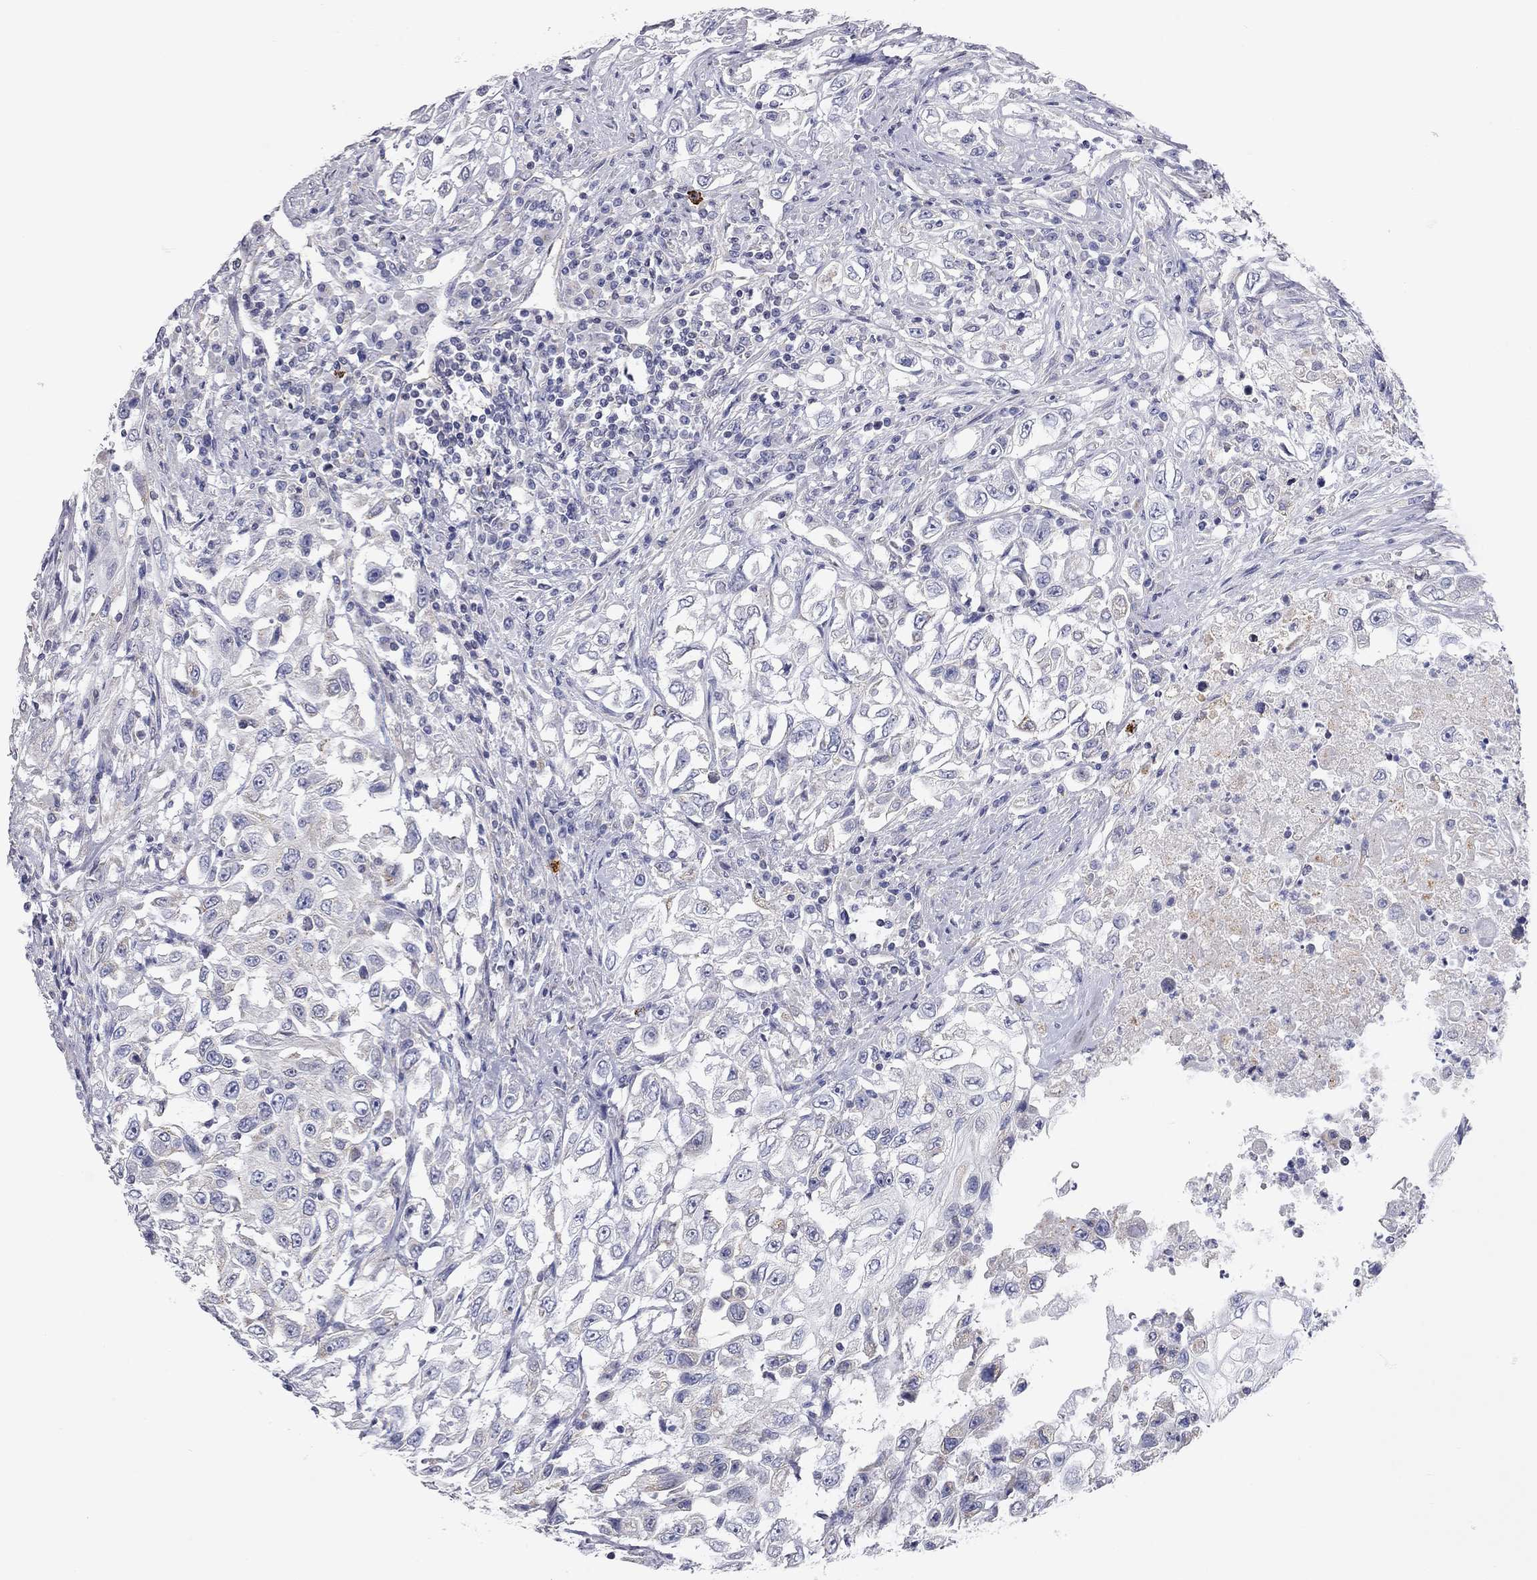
{"staining": {"intensity": "weak", "quantity": "<25%", "location": "cytoplasmic/membranous"}, "tissue": "urothelial cancer", "cell_type": "Tumor cells", "image_type": "cancer", "snomed": [{"axis": "morphology", "description": "Urothelial carcinoma, High grade"}, {"axis": "topography", "description": "Urinary bladder"}], "caption": "The immunohistochemistry photomicrograph has no significant expression in tumor cells of urothelial carcinoma (high-grade) tissue.", "gene": "C10orf90", "patient": {"sex": "female", "age": 56}}